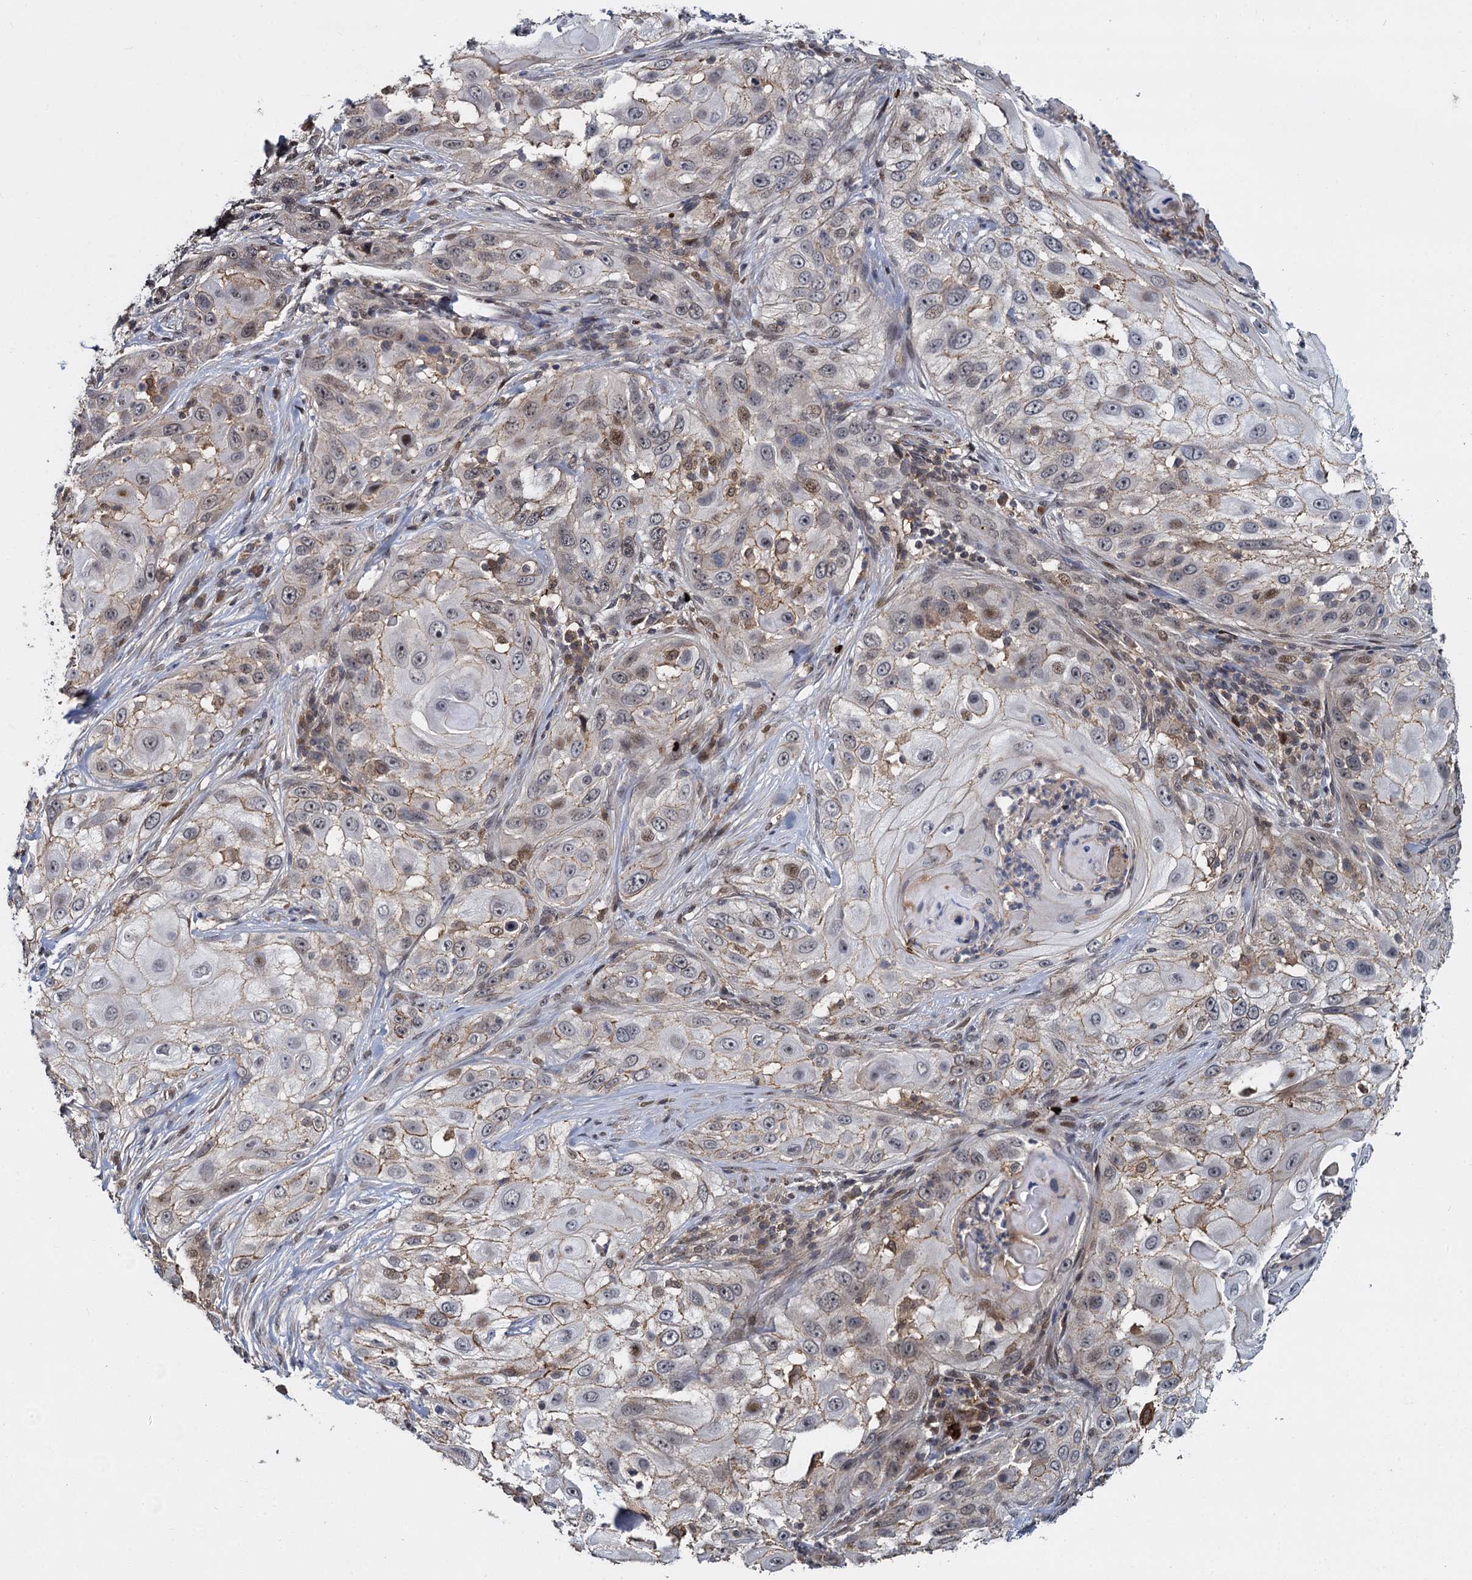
{"staining": {"intensity": "weak", "quantity": "25%-75%", "location": "cytoplasmic/membranous"}, "tissue": "skin cancer", "cell_type": "Tumor cells", "image_type": "cancer", "snomed": [{"axis": "morphology", "description": "Squamous cell carcinoma, NOS"}, {"axis": "topography", "description": "Skin"}], "caption": "IHC staining of skin cancer (squamous cell carcinoma), which shows low levels of weak cytoplasmic/membranous positivity in about 25%-75% of tumor cells indicating weak cytoplasmic/membranous protein expression. The staining was performed using DAB (brown) for protein detection and nuclei were counterstained in hematoxylin (blue).", "gene": "FANCI", "patient": {"sex": "female", "age": 44}}